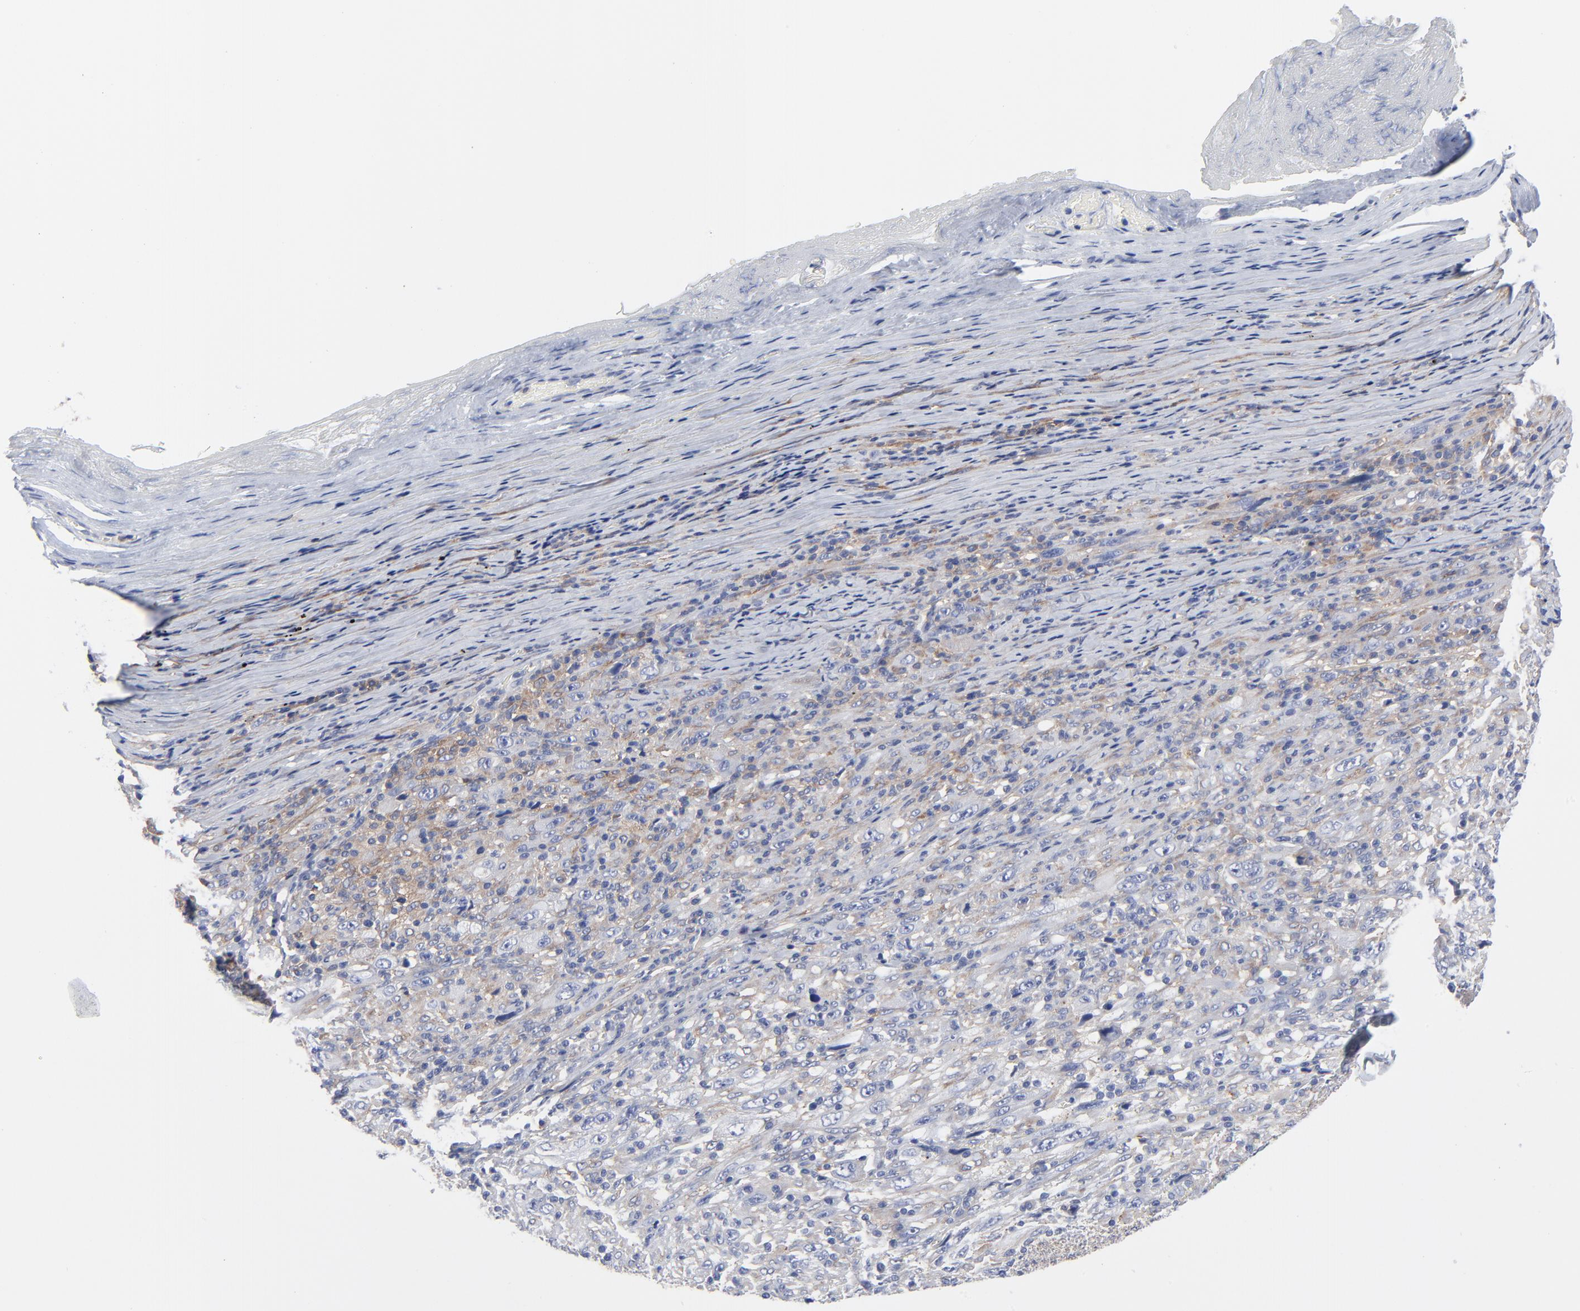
{"staining": {"intensity": "moderate", "quantity": "25%-75%", "location": "cytoplasmic/membranous"}, "tissue": "melanoma", "cell_type": "Tumor cells", "image_type": "cancer", "snomed": [{"axis": "morphology", "description": "Malignant melanoma, Metastatic site"}, {"axis": "topography", "description": "Skin"}], "caption": "Human malignant melanoma (metastatic site) stained for a protein (brown) displays moderate cytoplasmic/membranous positive positivity in approximately 25%-75% of tumor cells.", "gene": "STAT2", "patient": {"sex": "female", "age": 56}}